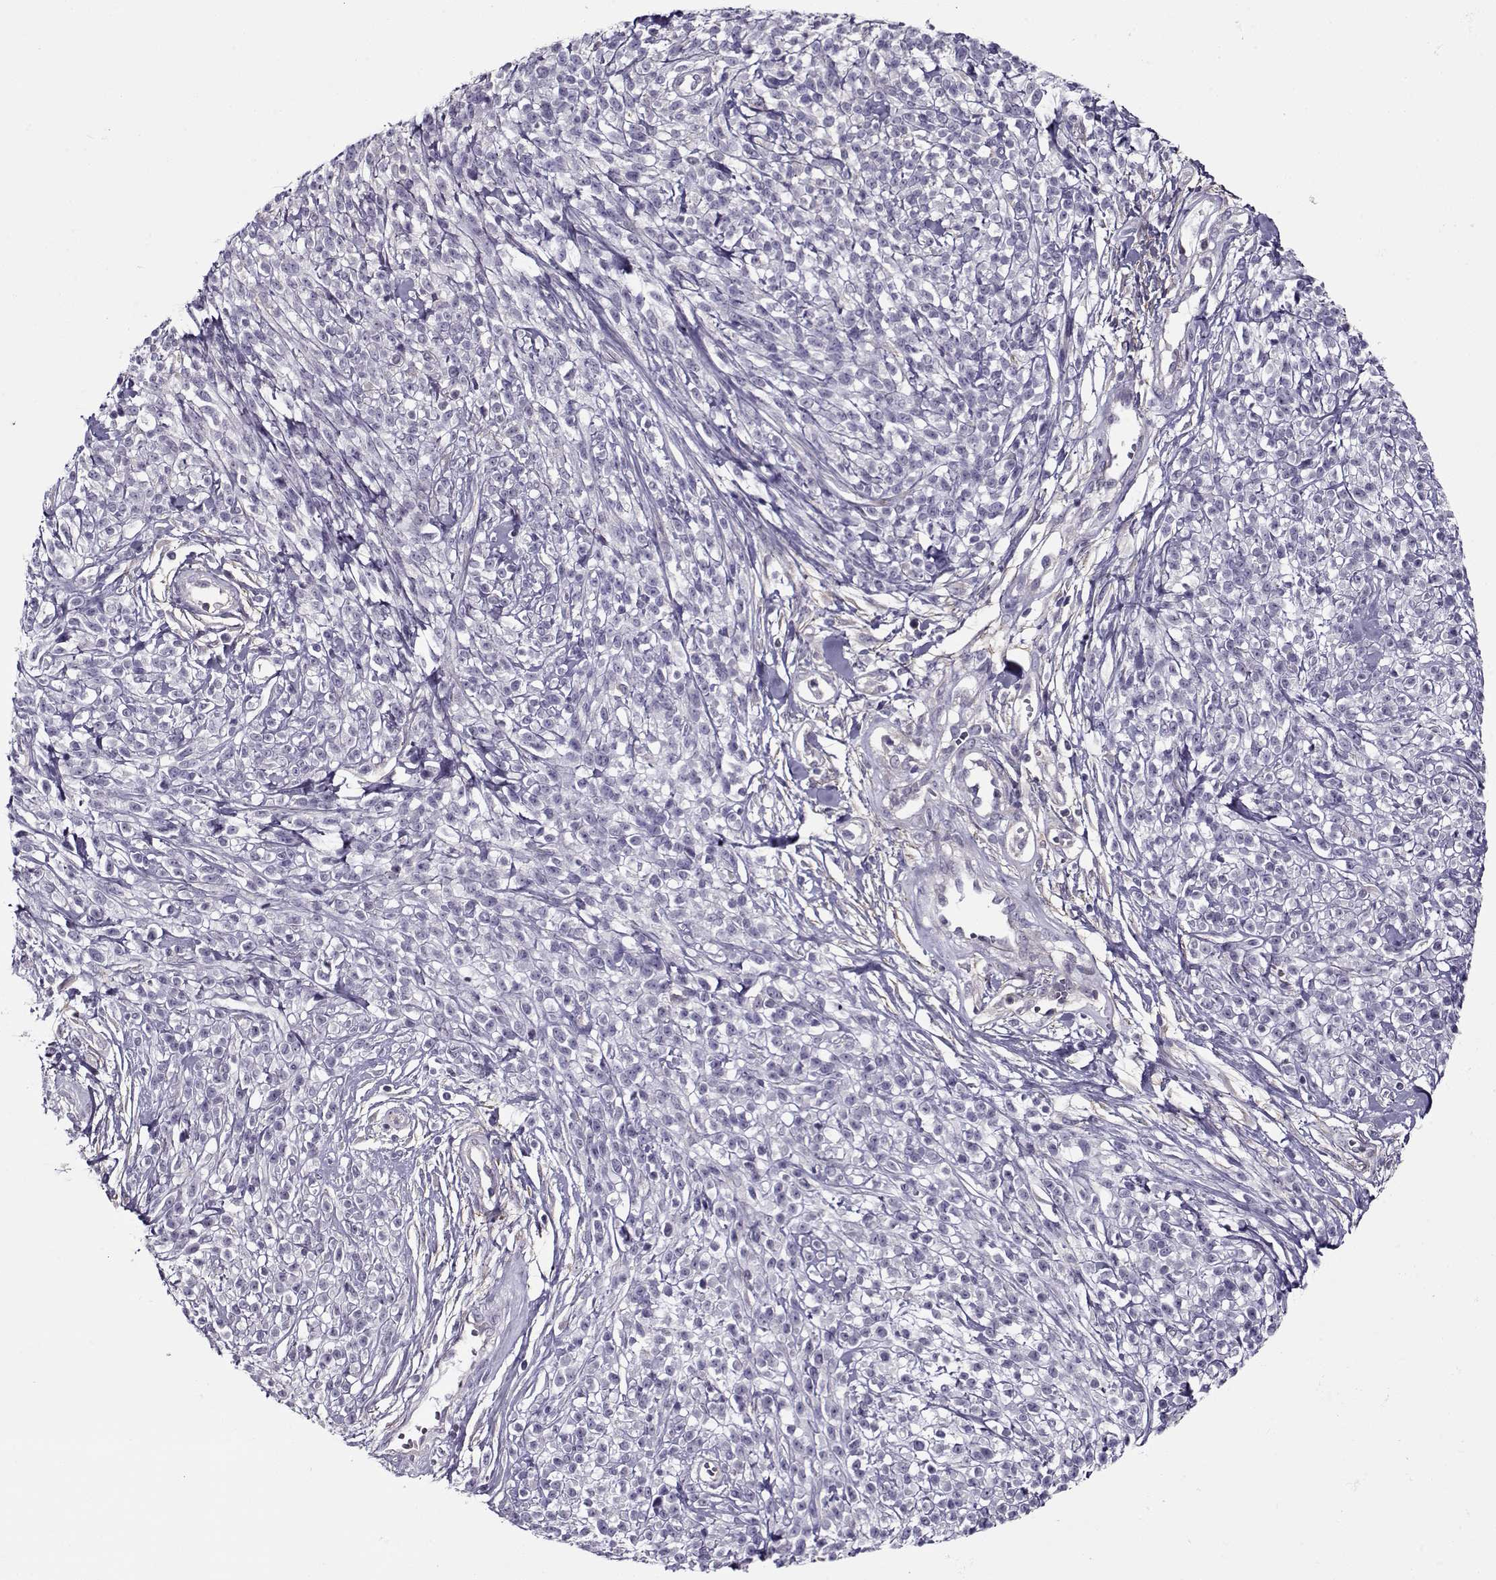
{"staining": {"intensity": "negative", "quantity": "none", "location": "none"}, "tissue": "melanoma", "cell_type": "Tumor cells", "image_type": "cancer", "snomed": [{"axis": "morphology", "description": "Malignant melanoma, NOS"}, {"axis": "topography", "description": "Skin"}, {"axis": "topography", "description": "Skin of trunk"}], "caption": "The image exhibits no staining of tumor cells in melanoma.", "gene": "PP2D1", "patient": {"sex": "male", "age": 74}}